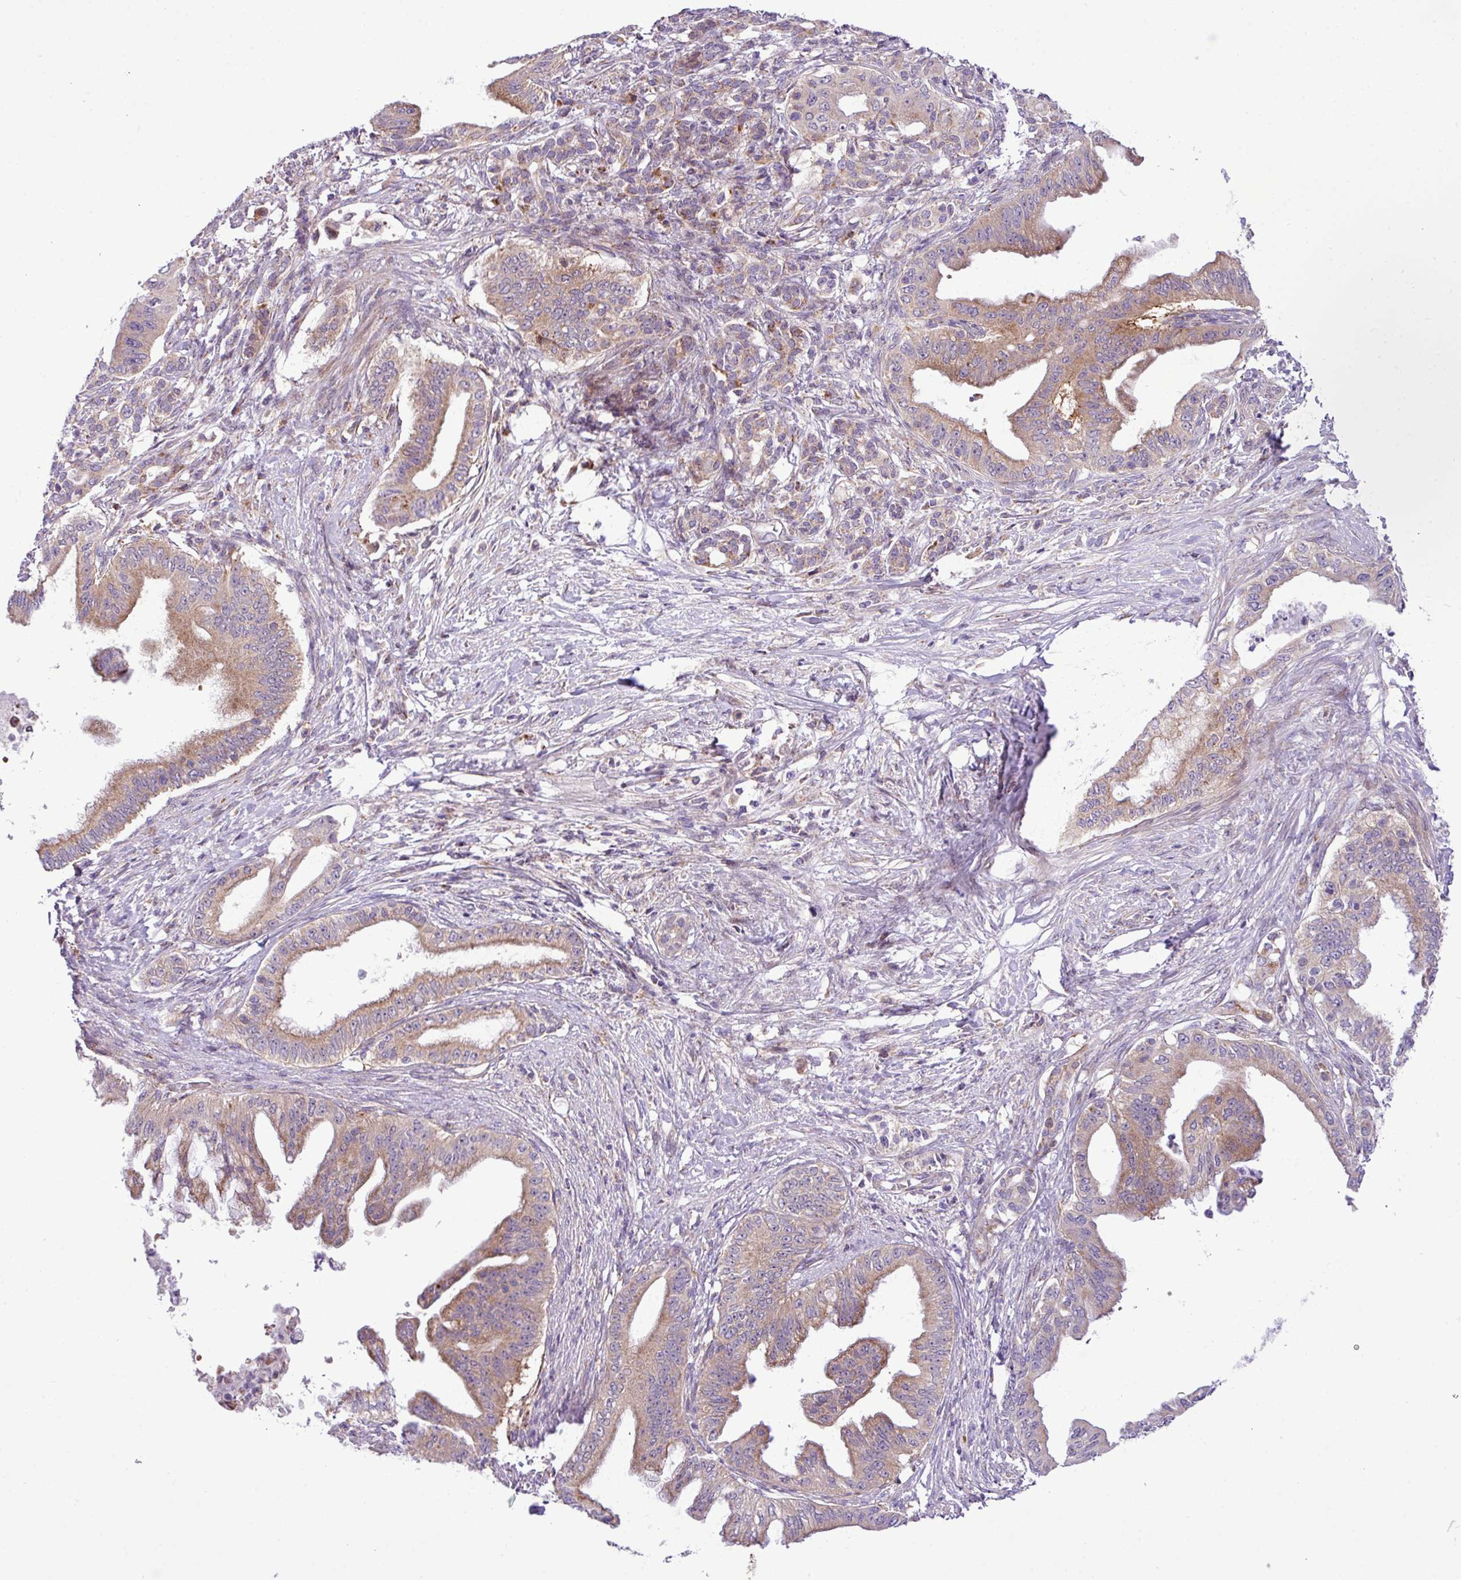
{"staining": {"intensity": "moderate", "quantity": ">75%", "location": "cytoplasmic/membranous"}, "tissue": "pancreatic cancer", "cell_type": "Tumor cells", "image_type": "cancer", "snomed": [{"axis": "morphology", "description": "Adenocarcinoma, NOS"}, {"axis": "topography", "description": "Pancreas"}], "caption": "Moderate cytoplasmic/membranous positivity is present in approximately >75% of tumor cells in pancreatic adenocarcinoma. (DAB IHC with brightfield microscopy, high magnification).", "gene": "B3GNT9", "patient": {"sex": "male", "age": 58}}